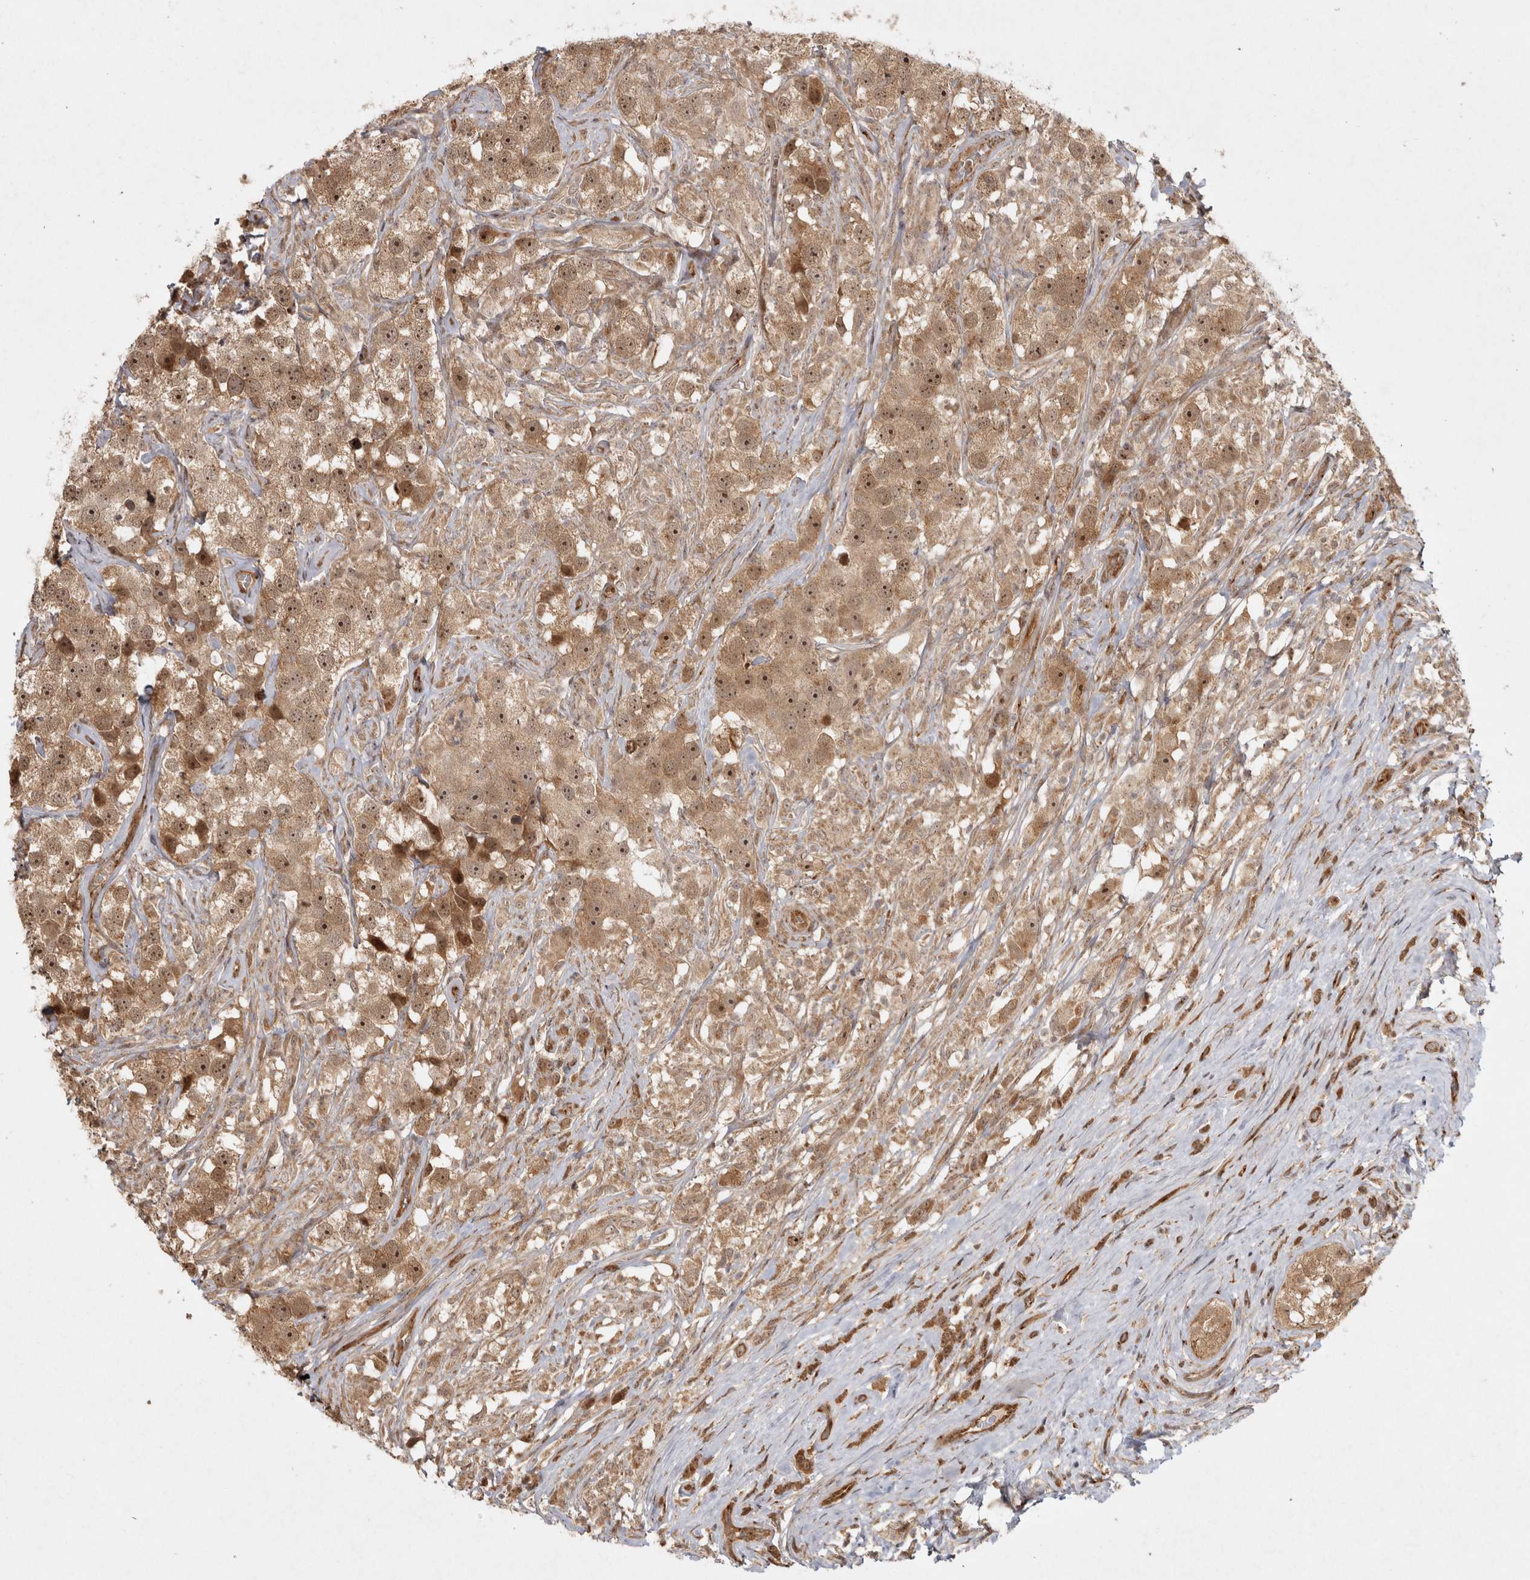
{"staining": {"intensity": "moderate", "quantity": ">75%", "location": "cytoplasmic/membranous,nuclear"}, "tissue": "testis cancer", "cell_type": "Tumor cells", "image_type": "cancer", "snomed": [{"axis": "morphology", "description": "Seminoma, NOS"}, {"axis": "topography", "description": "Testis"}], "caption": "A high-resolution micrograph shows IHC staining of seminoma (testis), which reveals moderate cytoplasmic/membranous and nuclear staining in approximately >75% of tumor cells.", "gene": "CAMSAP2", "patient": {"sex": "male", "age": 49}}